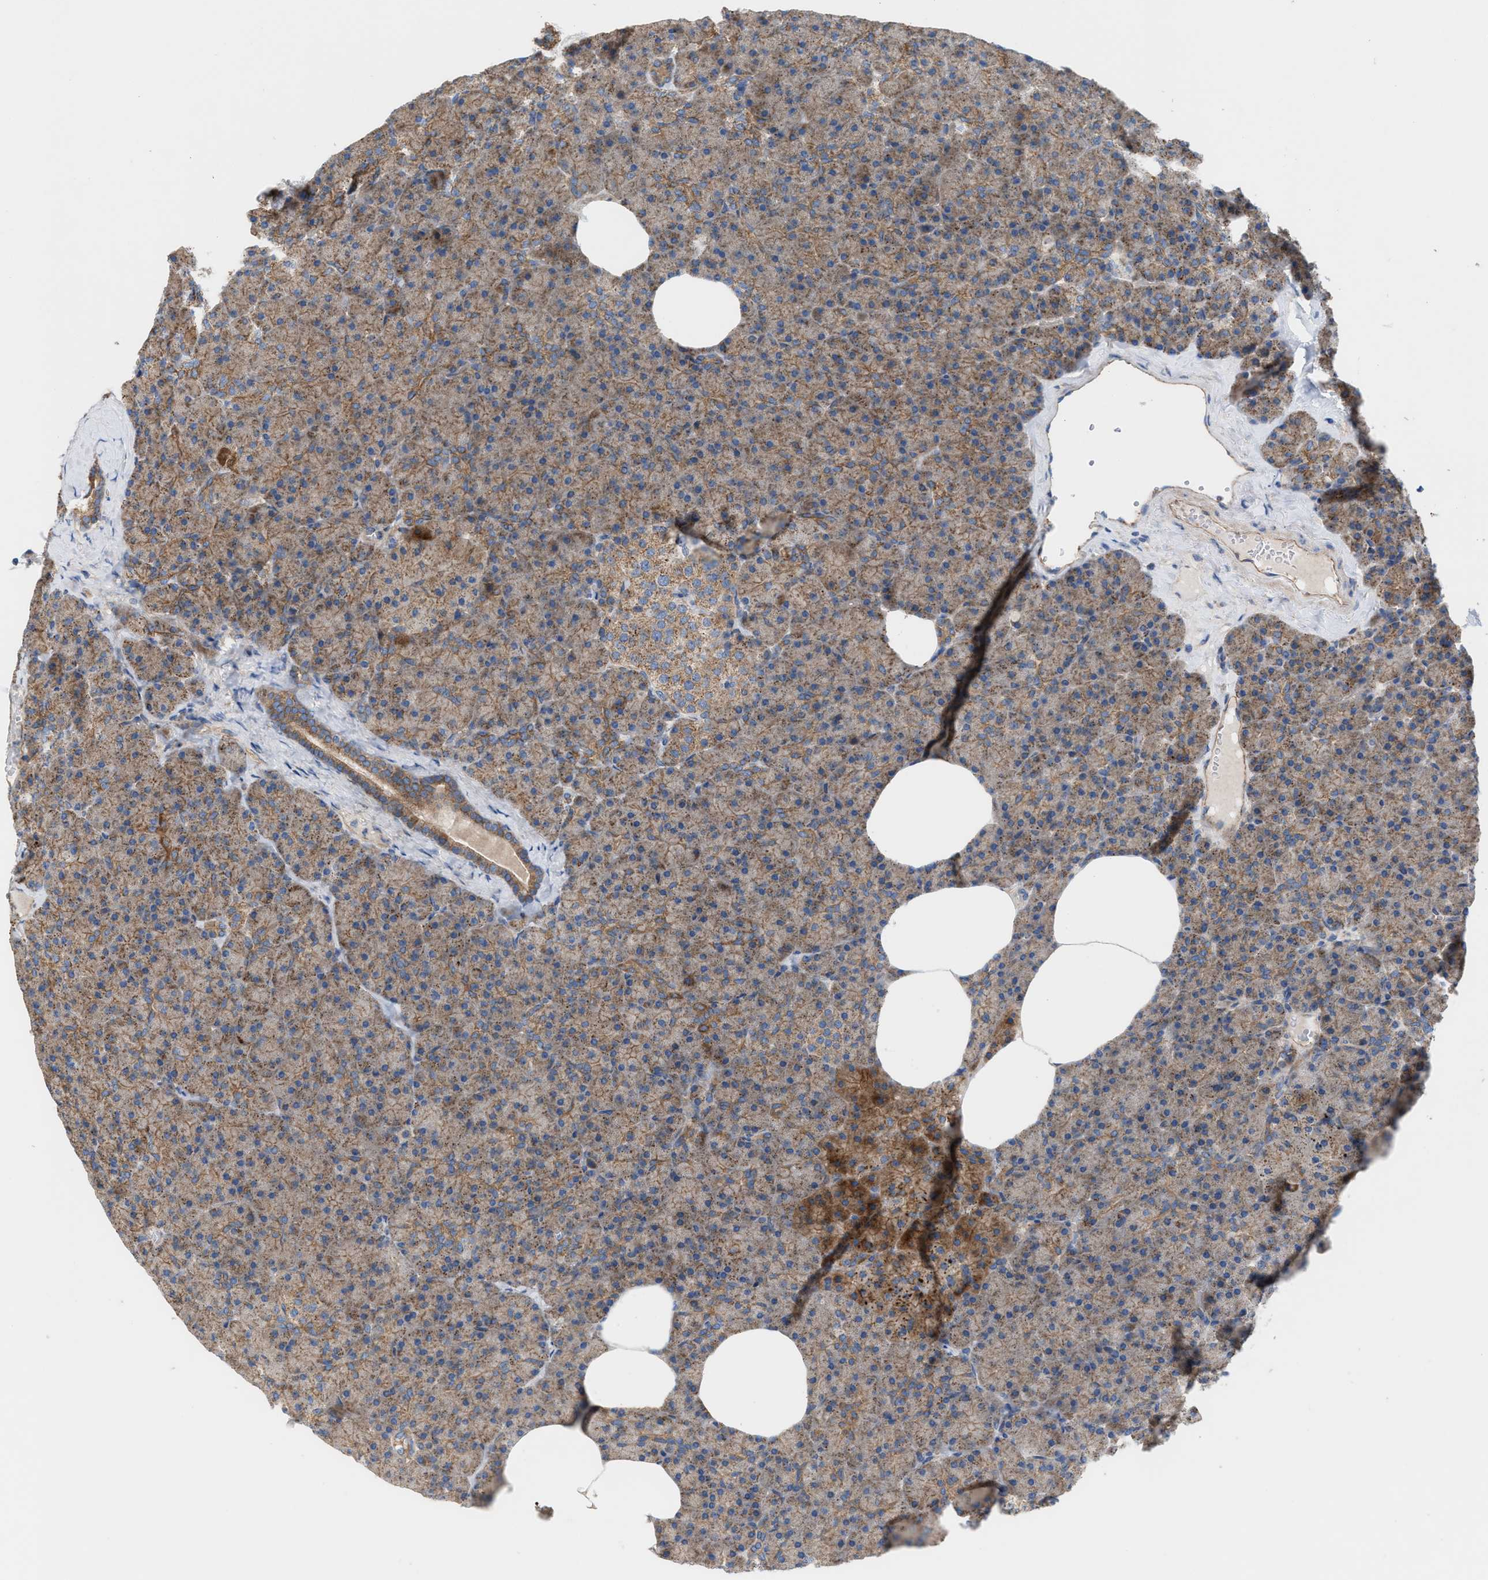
{"staining": {"intensity": "moderate", "quantity": ">75%", "location": "cytoplasmic/membranous"}, "tissue": "pancreas", "cell_type": "Exocrine glandular cells", "image_type": "normal", "snomed": [{"axis": "morphology", "description": "Normal tissue, NOS"}, {"axis": "morphology", "description": "Carcinoid, malignant, NOS"}, {"axis": "topography", "description": "Pancreas"}], "caption": "Moderate cytoplasmic/membranous staining for a protein is appreciated in approximately >75% of exocrine glandular cells of unremarkable pancreas using immunohistochemistry.", "gene": "OXSM", "patient": {"sex": "female", "age": 35}}